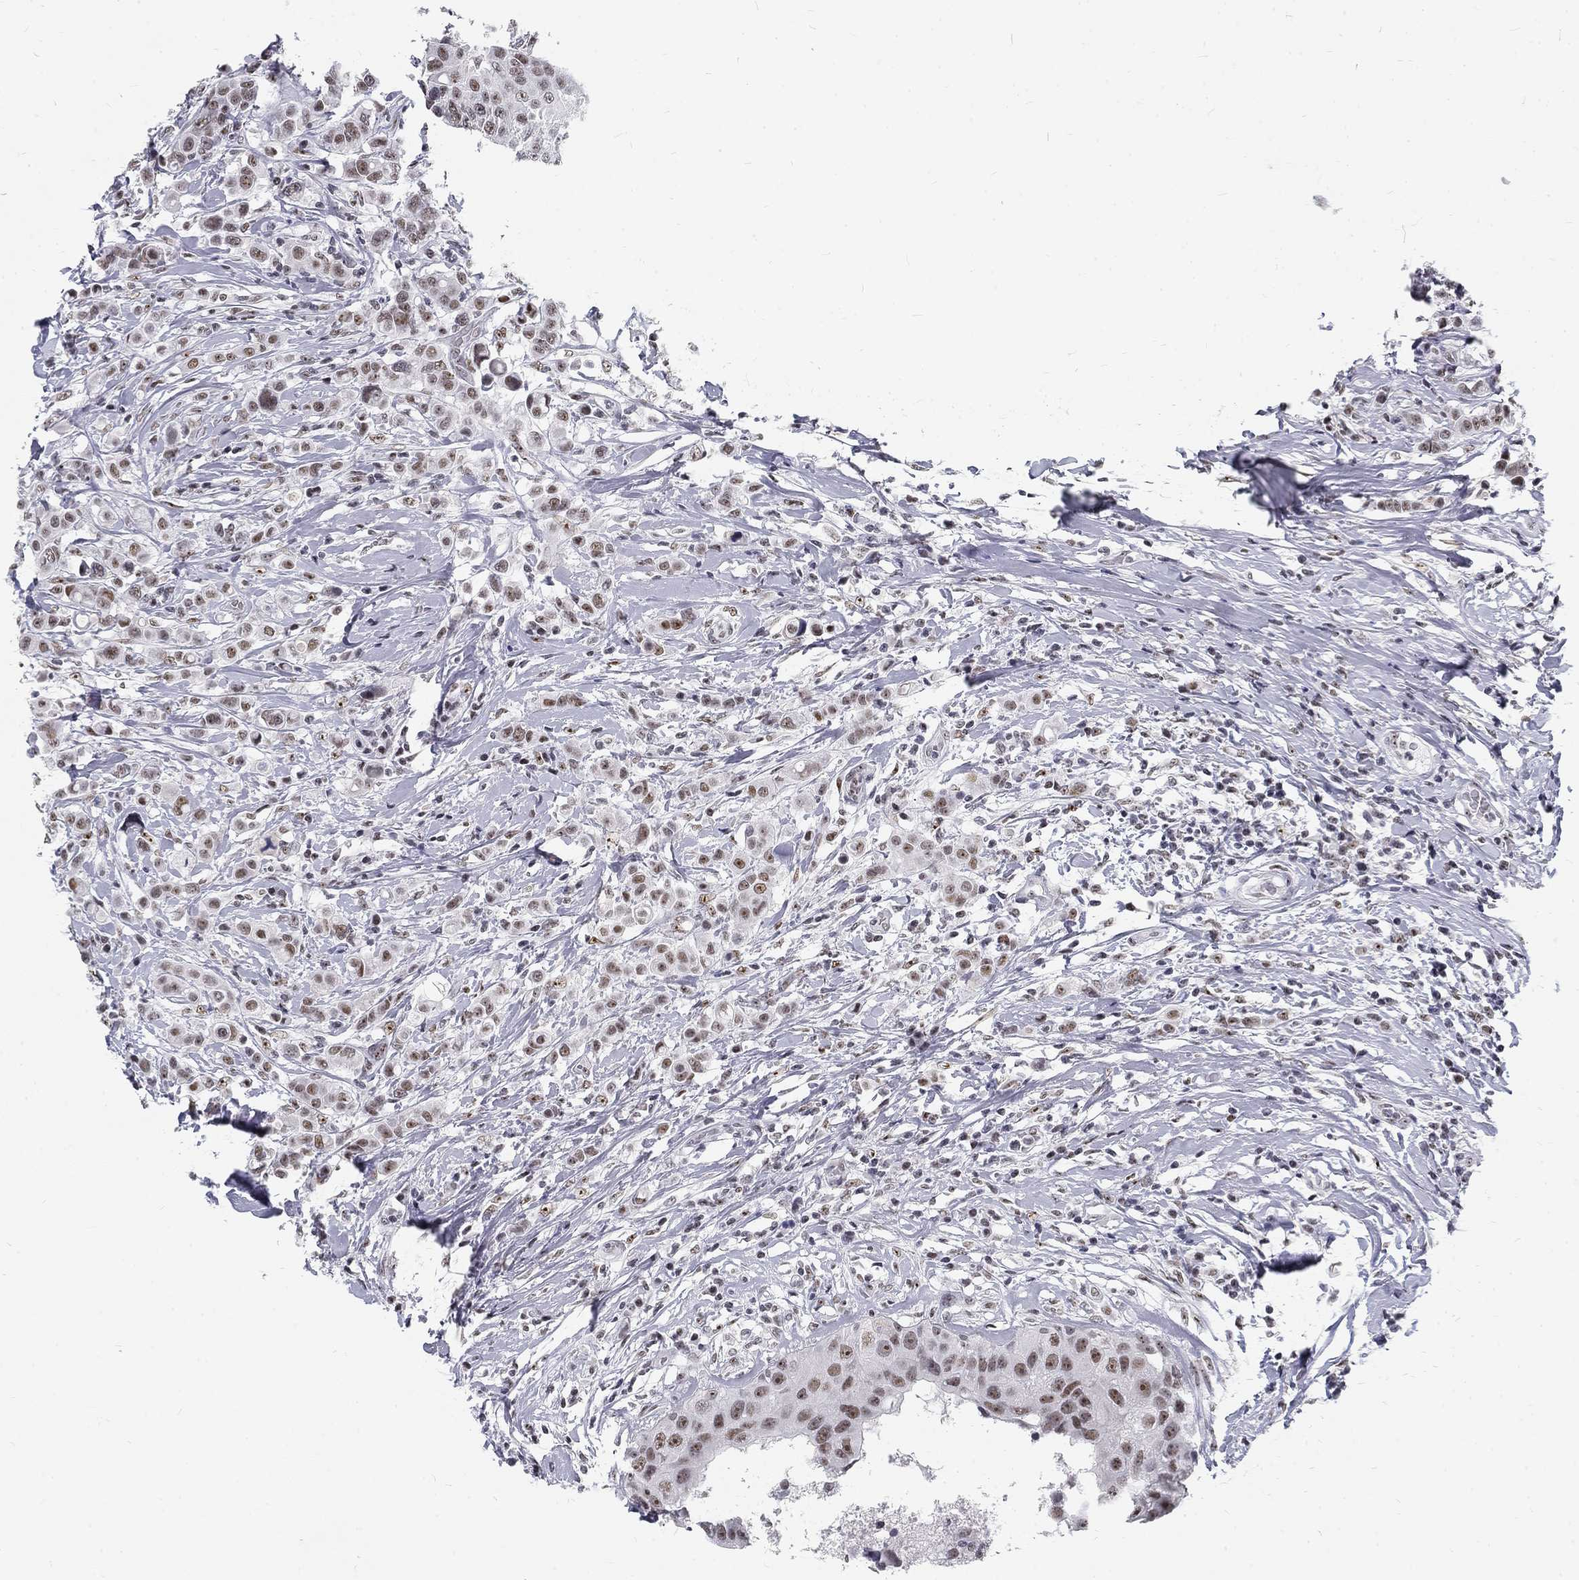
{"staining": {"intensity": "weak", "quantity": ">75%", "location": "nuclear"}, "tissue": "breast cancer", "cell_type": "Tumor cells", "image_type": "cancer", "snomed": [{"axis": "morphology", "description": "Duct carcinoma"}, {"axis": "topography", "description": "Breast"}], "caption": "Human breast cancer stained for a protein (brown) reveals weak nuclear positive staining in about >75% of tumor cells.", "gene": "SNORC", "patient": {"sex": "female", "age": 27}}